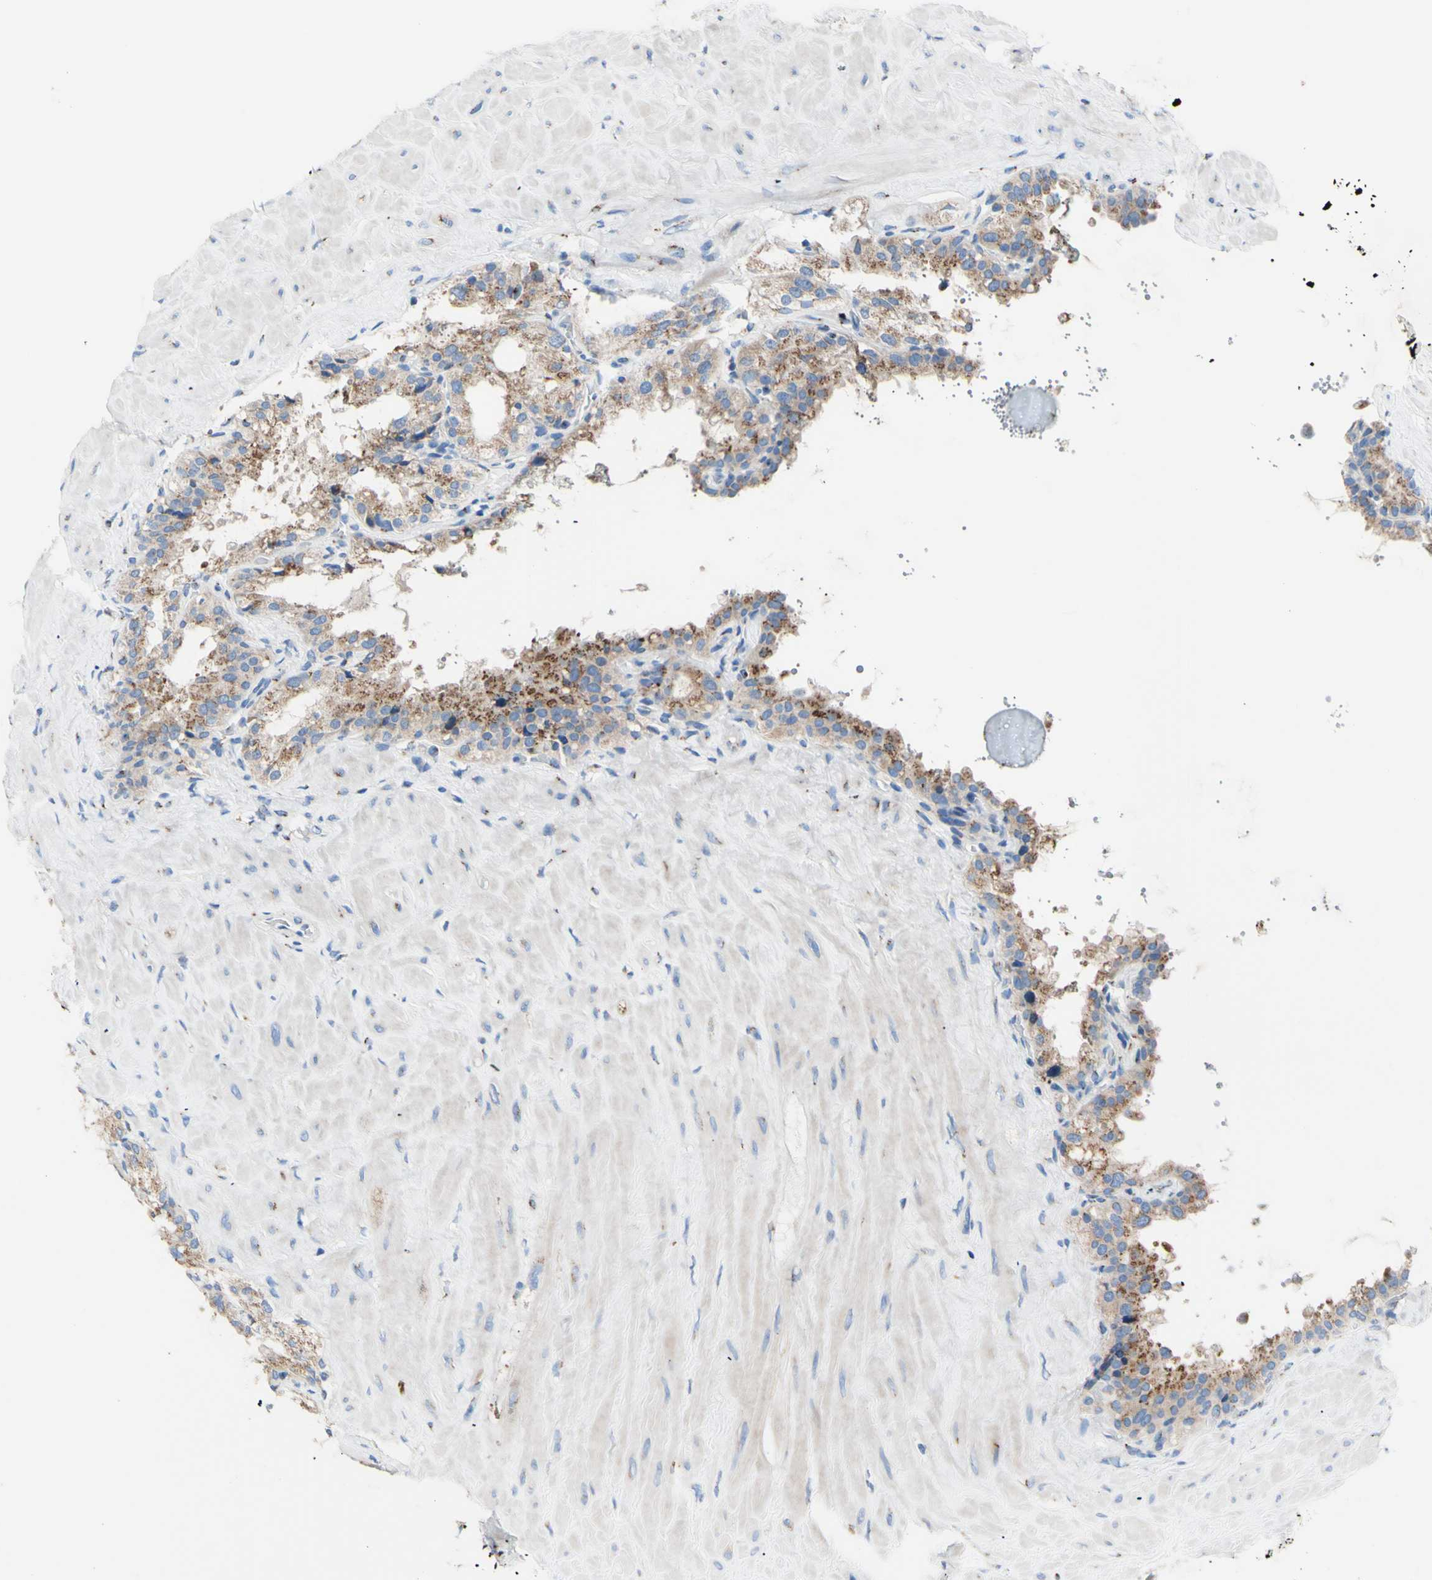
{"staining": {"intensity": "moderate", "quantity": "25%-75%", "location": "cytoplasmic/membranous"}, "tissue": "seminal vesicle", "cell_type": "Glandular cells", "image_type": "normal", "snomed": [{"axis": "morphology", "description": "Normal tissue, NOS"}, {"axis": "topography", "description": "Seminal veicle"}], "caption": "This histopathology image shows IHC staining of normal seminal vesicle, with medium moderate cytoplasmic/membranous staining in approximately 25%-75% of glandular cells.", "gene": "GALNT2", "patient": {"sex": "male", "age": 68}}